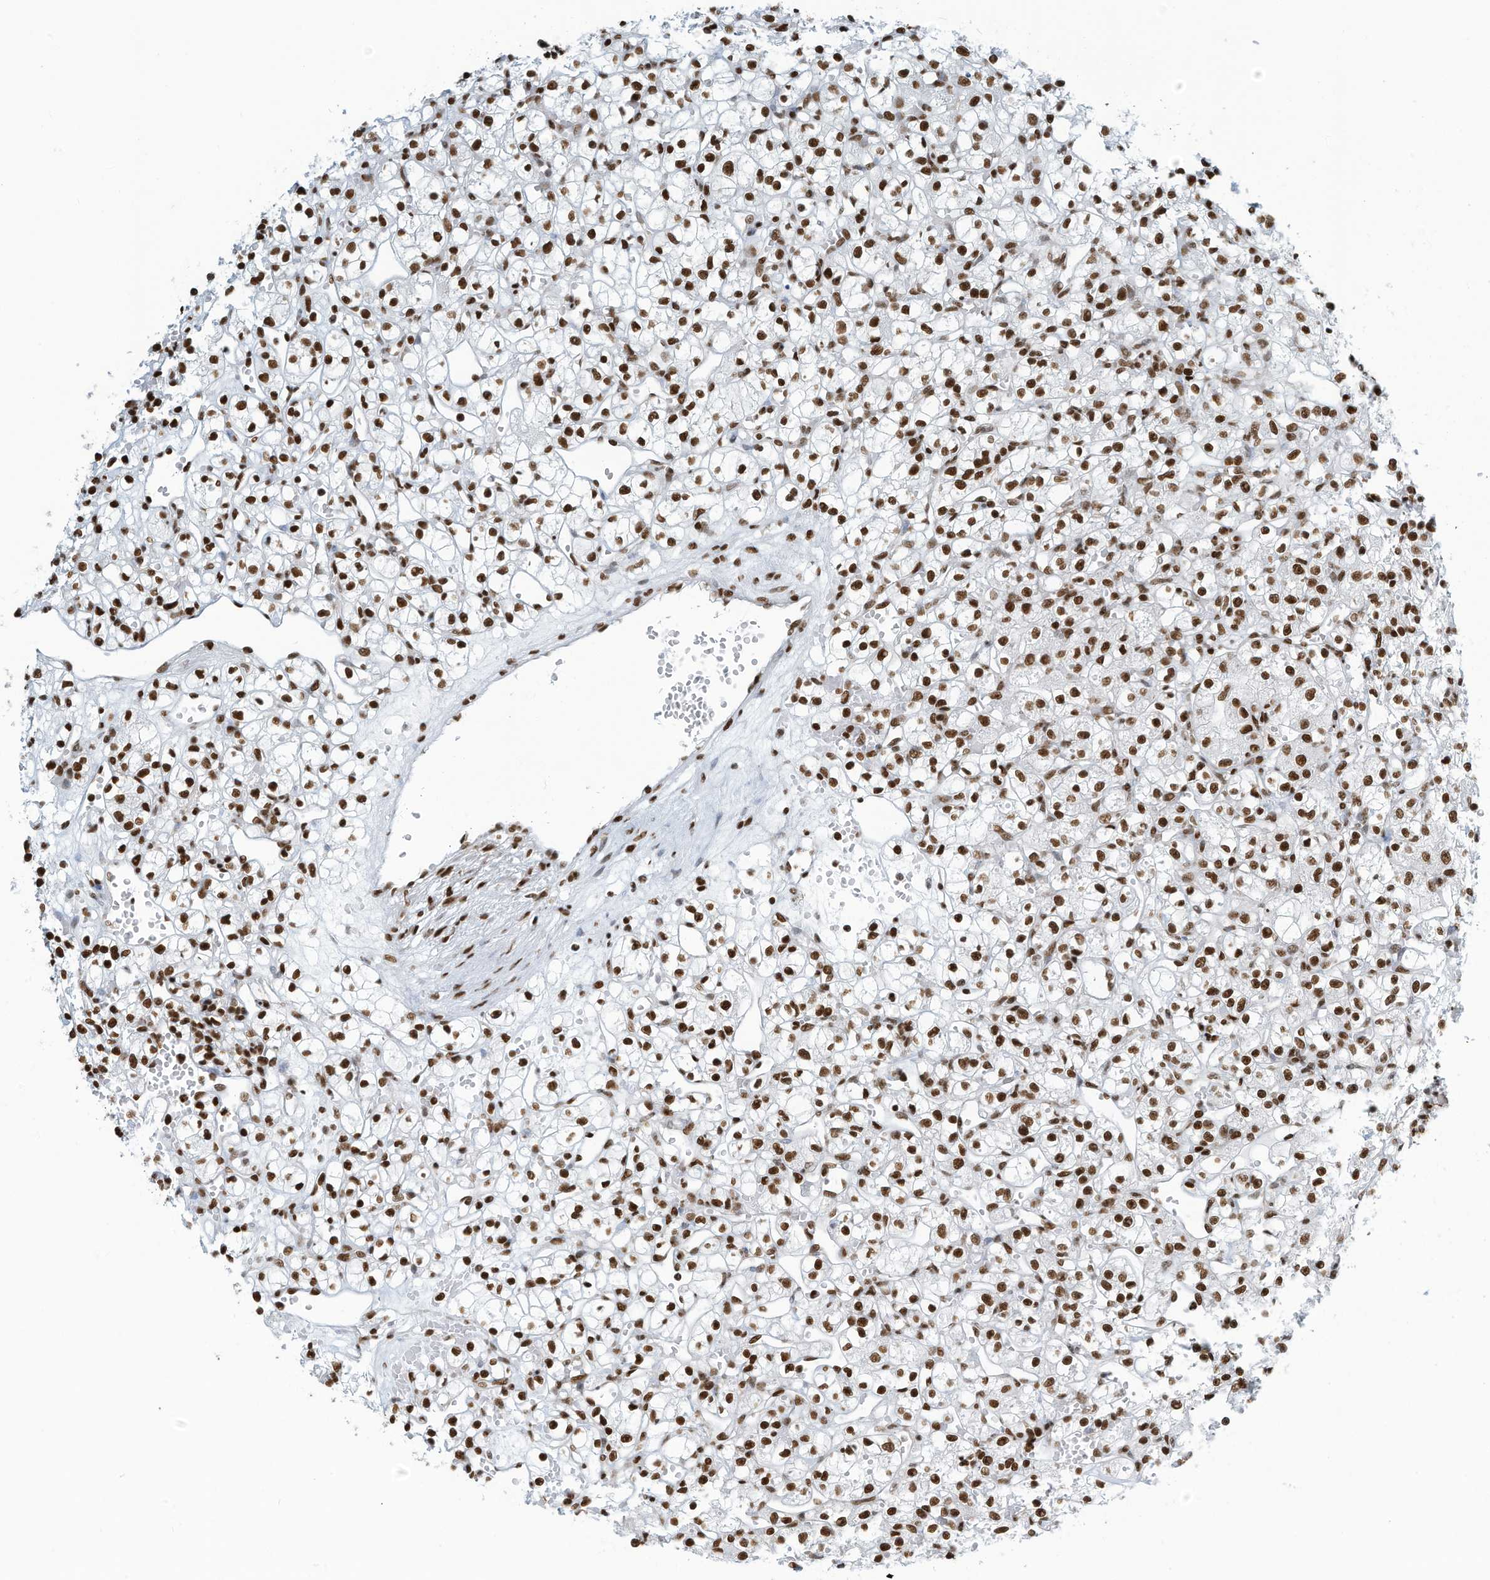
{"staining": {"intensity": "strong", "quantity": ">75%", "location": "nuclear"}, "tissue": "renal cancer", "cell_type": "Tumor cells", "image_type": "cancer", "snomed": [{"axis": "morphology", "description": "Adenocarcinoma, NOS"}, {"axis": "topography", "description": "Kidney"}], "caption": "Immunohistochemistry (IHC) of human renal cancer (adenocarcinoma) demonstrates high levels of strong nuclear staining in approximately >75% of tumor cells. The protein is stained brown, and the nuclei are stained in blue (DAB IHC with brightfield microscopy, high magnification).", "gene": "SARNP", "patient": {"sex": "female", "age": 59}}